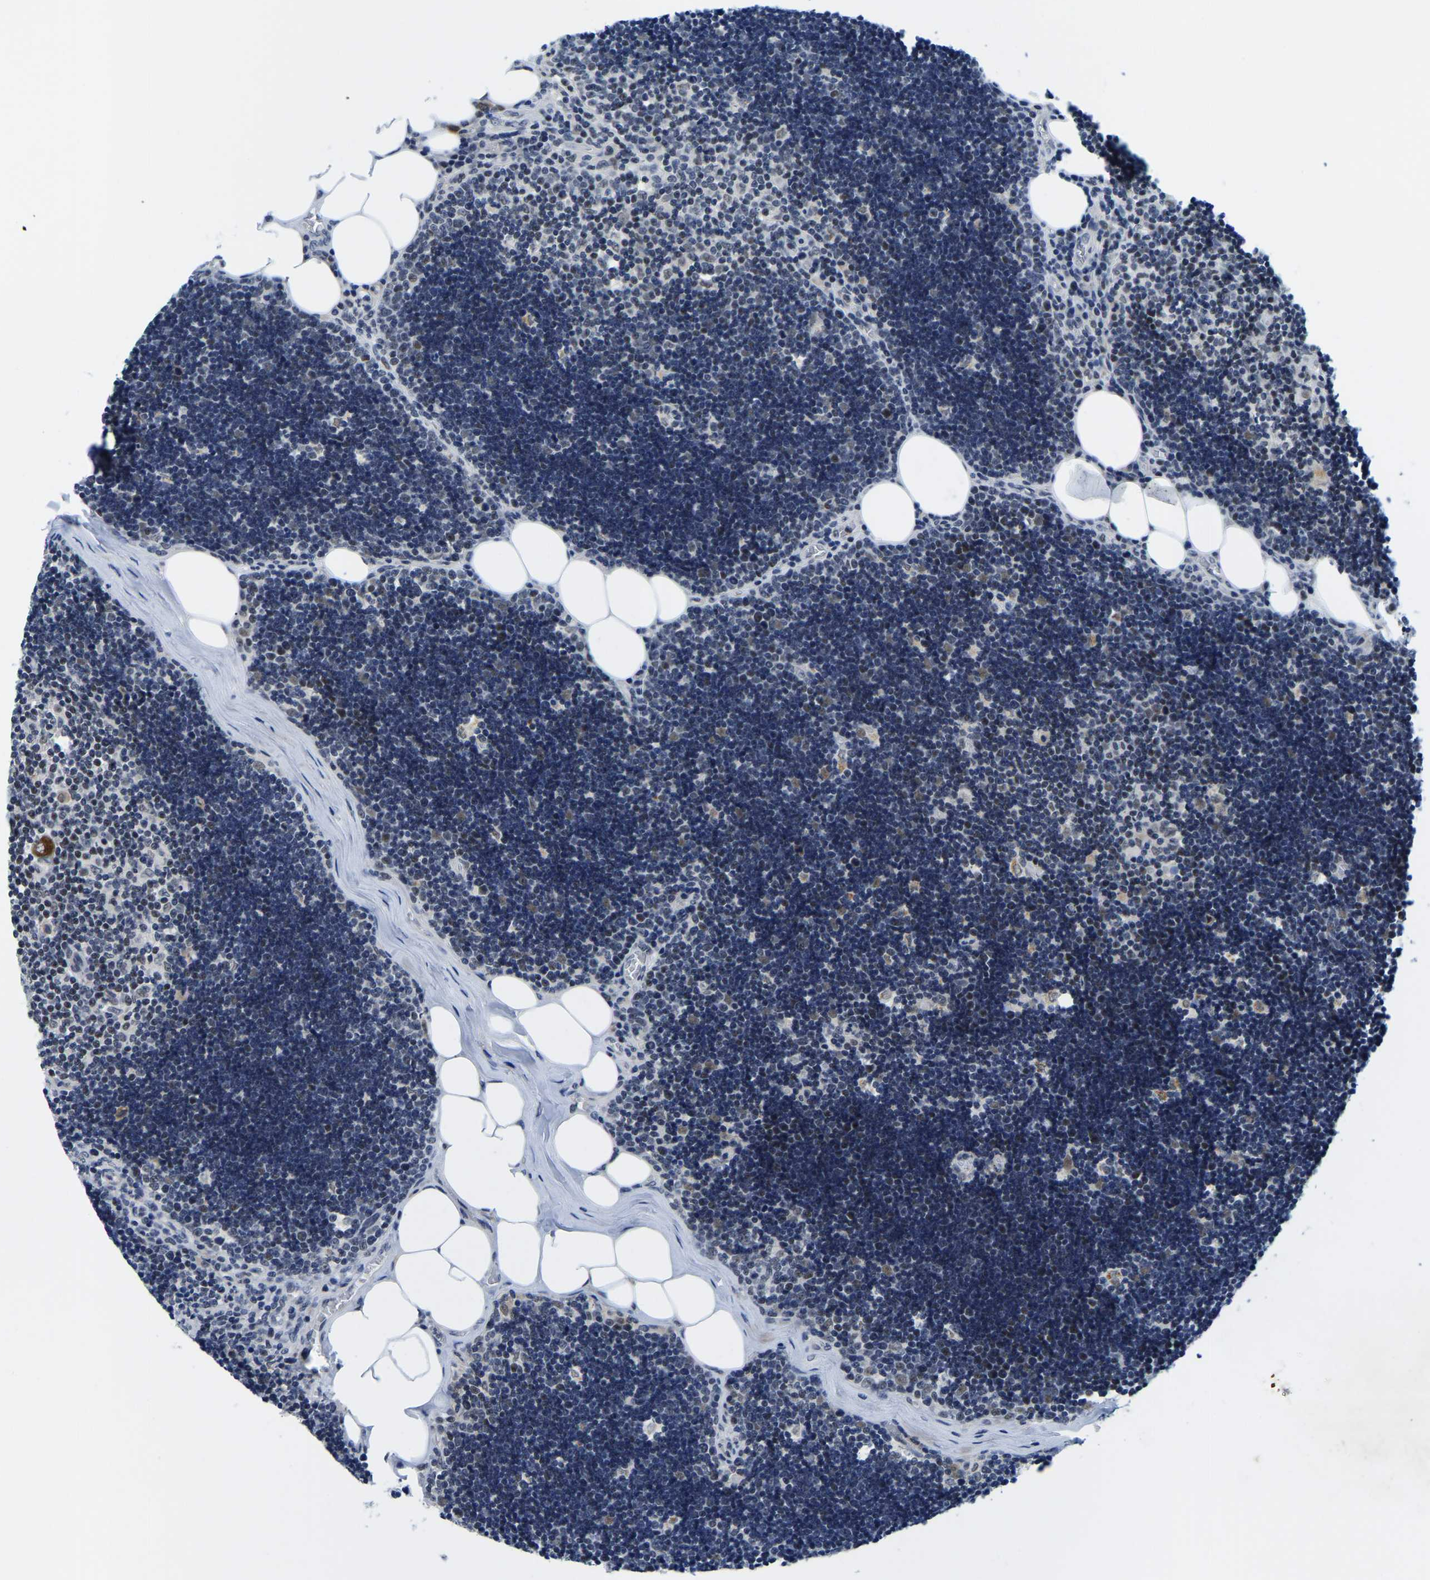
{"staining": {"intensity": "weak", "quantity": "25%-75%", "location": "nuclear"}, "tissue": "lymph node", "cell_type": "Germinal center cells", "image_type": "normal", "snomed": [{"axis": "morphology", "description": "Normal tissue, NOS"}, {"axis": "topography", "description": "Lymph node"}], "caption": "Brown immunohistochemical staining in unremarkable human lymph node displays weak nuclear expression in about 25%-75% of germinal center cells.", "gene": "POLDIP3", "patient": {"sex": "male", "age": 33}}